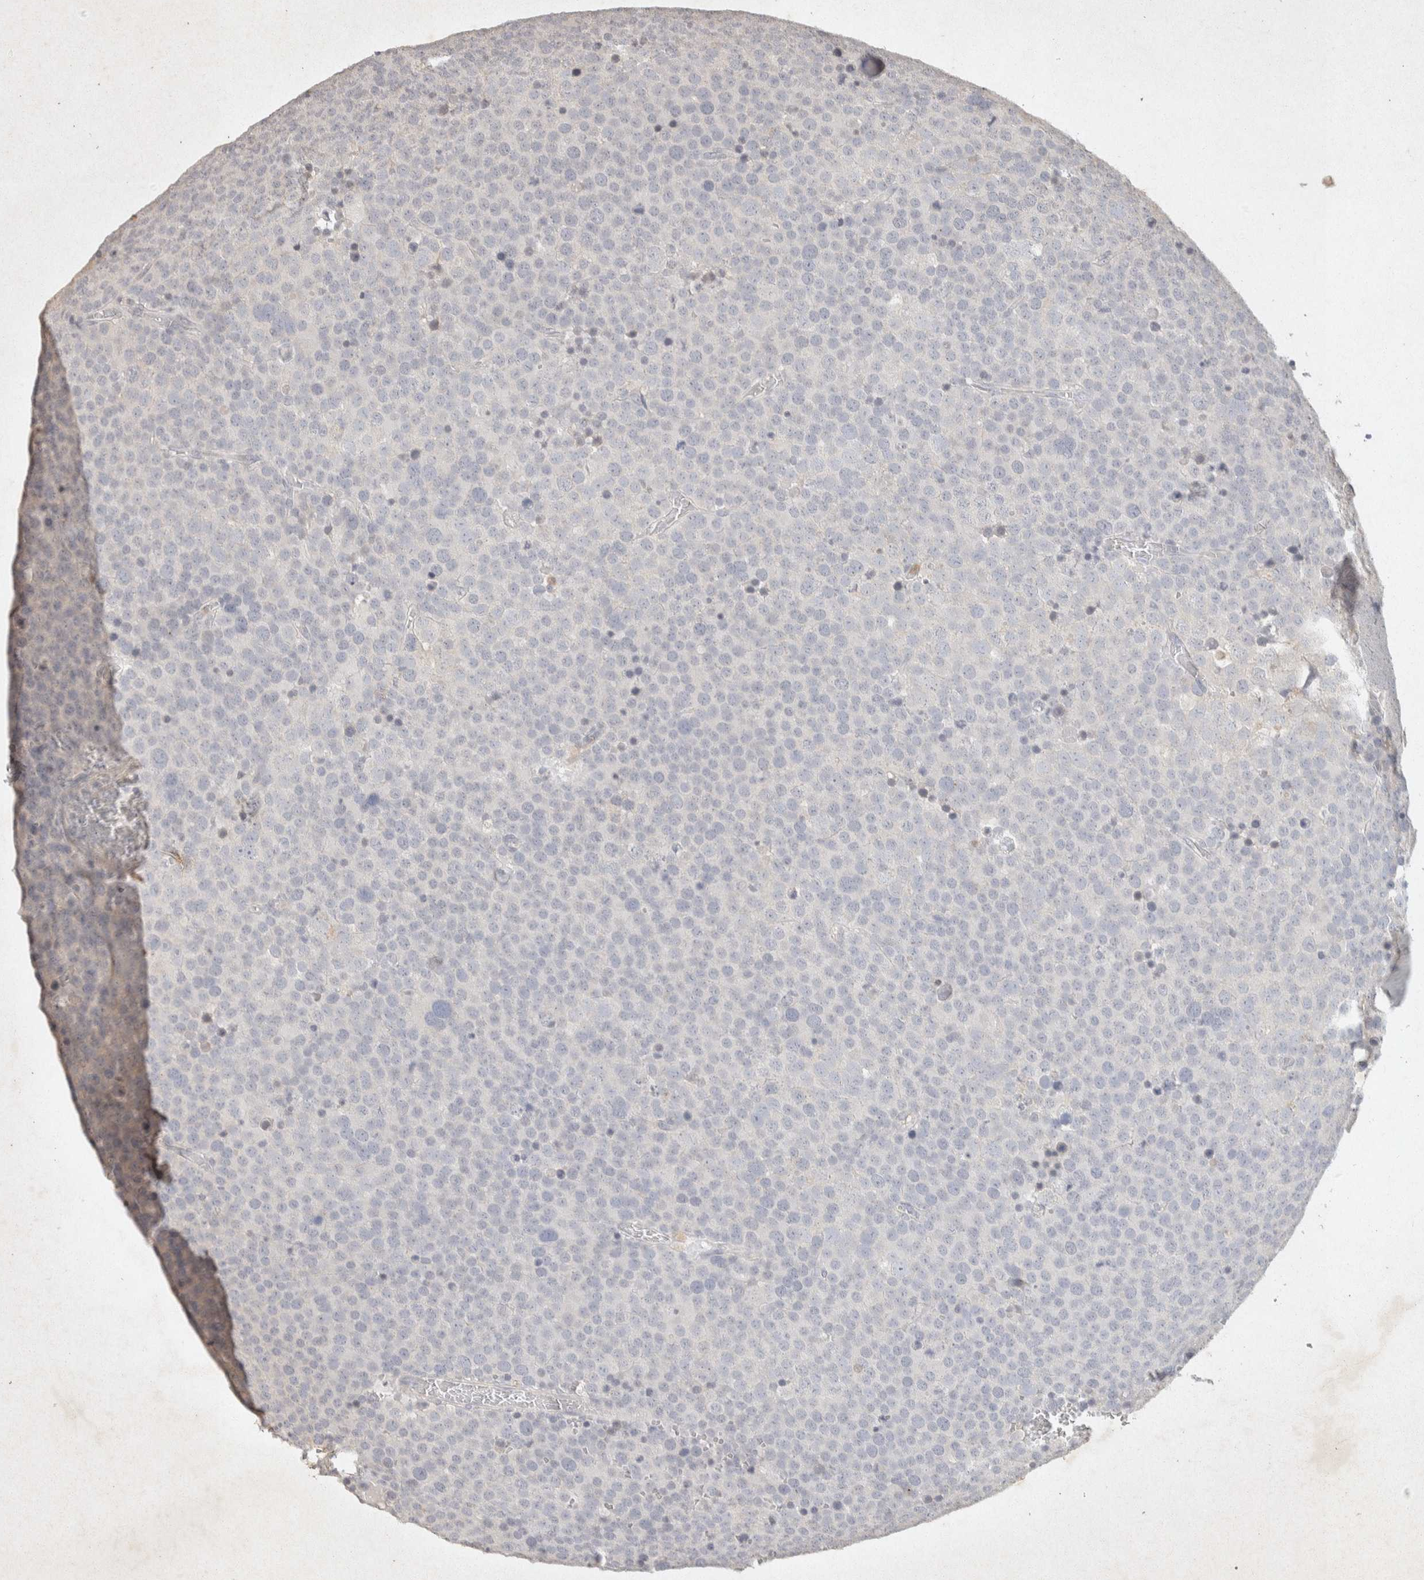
{"staining": {"intensity": "negative", "quantity": "none", "location": "none"}, "tissue": "testis cancer", "cell_type": "Tumor cells", "image_type": "cancer", "snomed": [{"axis": "morphology", "description": "Seminoma, NOS"}, {"axis": "topography", "description": "Testis"}], "caption": "A photomicrograph of human seminoma (testis) is negative for staining in tumor cells.", "gene": "RAC2", "patient": {"sex": "male", "age": 71}}